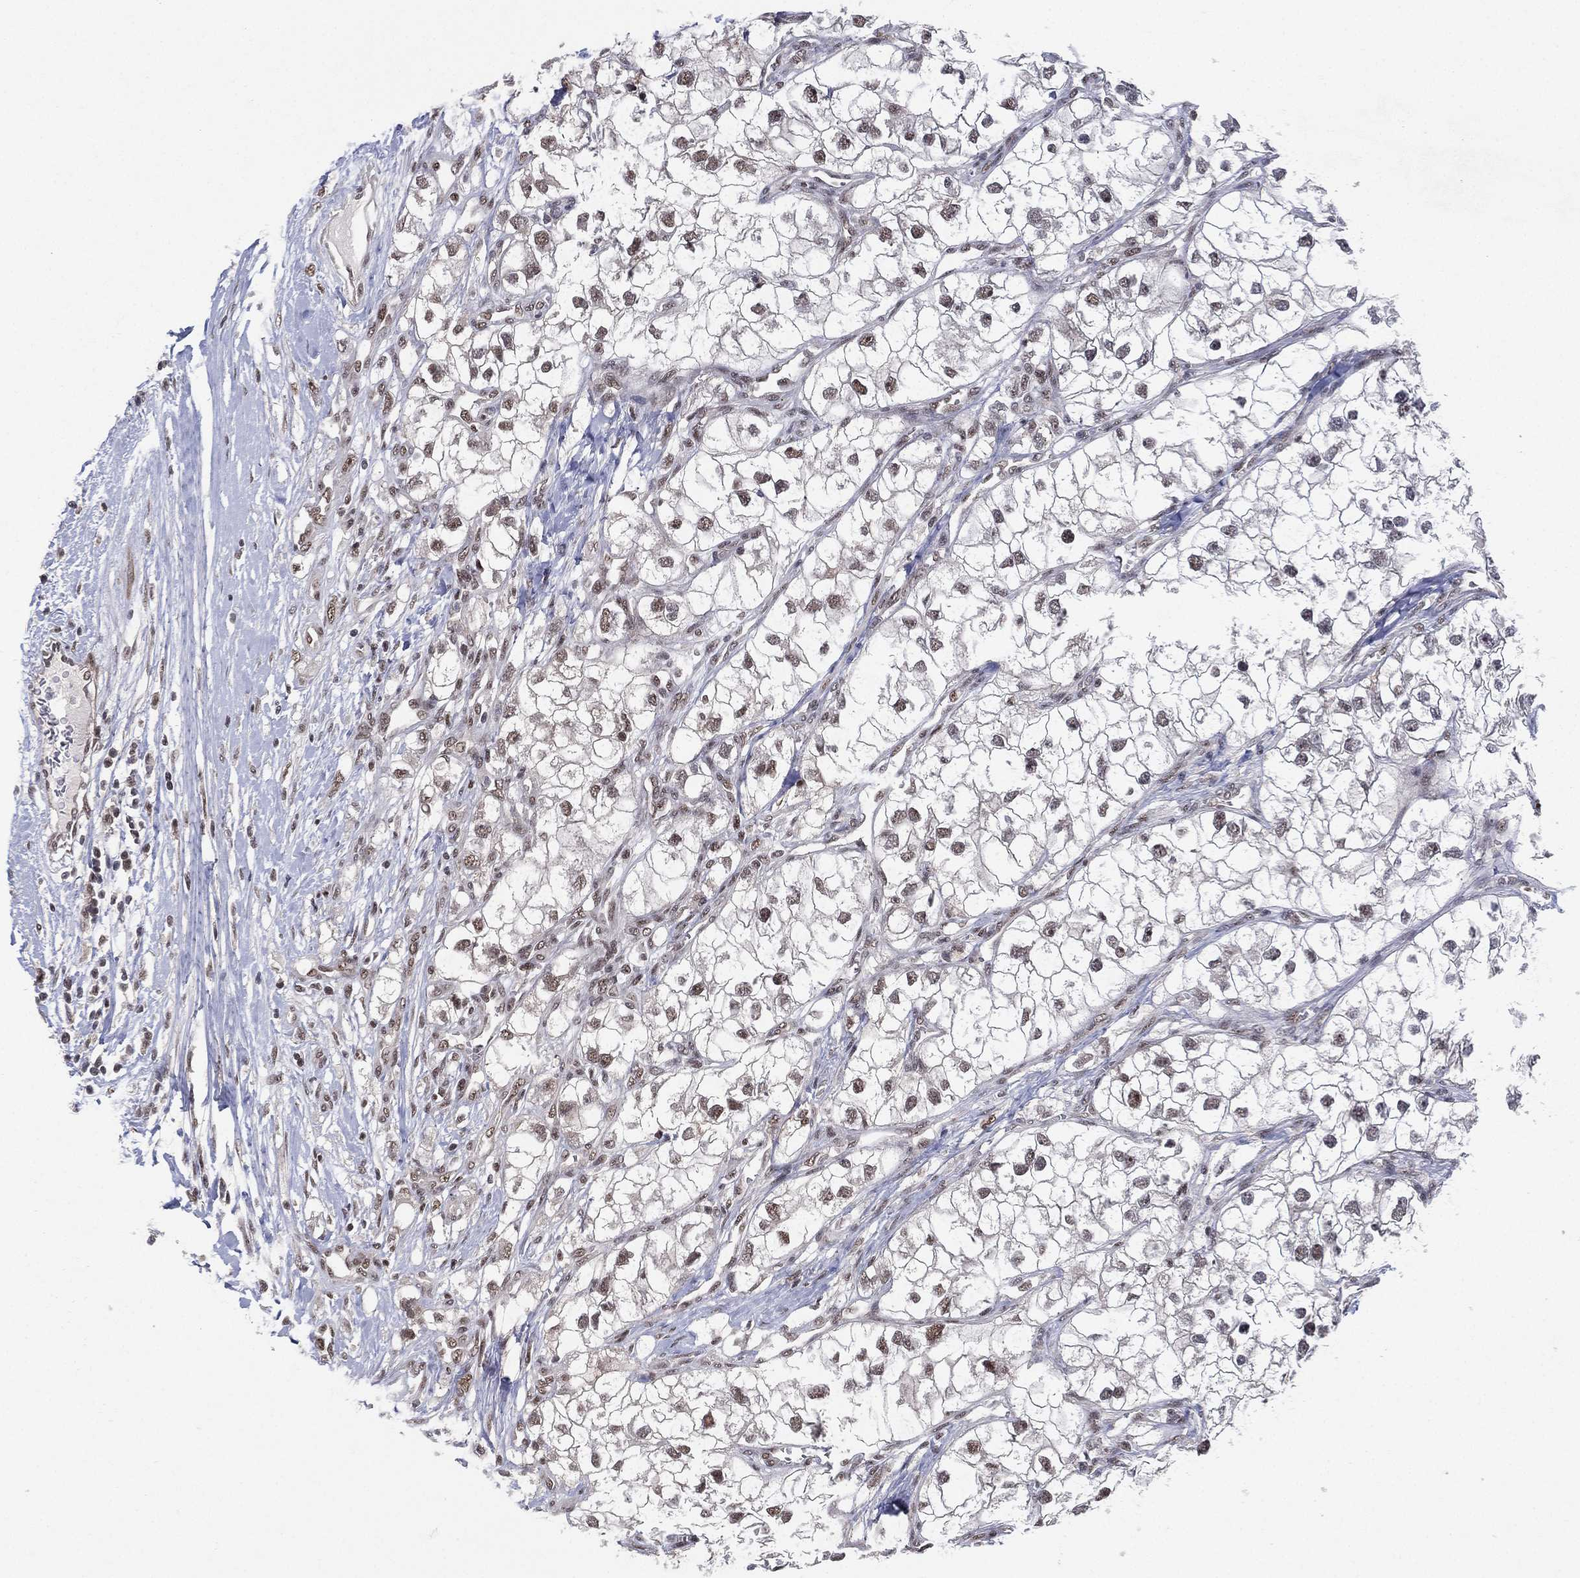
{"staining": {"intensity": "weak", "quantity": "25%-75%", "location": "nuclear"}, "tissue": "renal cancer", "cell_type": "Tumor cells", "image_type": "cancer", "snomed": [{"axis": "morphology", "description": "Adenocarcinoma, NOS"}, {"axis": "topography", "description": "Kidney"}], "caption": "IHC of human adenocarcinoma (renal) exhibits low levels of weak nuclear staining in approximately 25%-75% of tumor cells.", "gene": "DGCR8", "patient": {"sex": "male", "age": 59}}